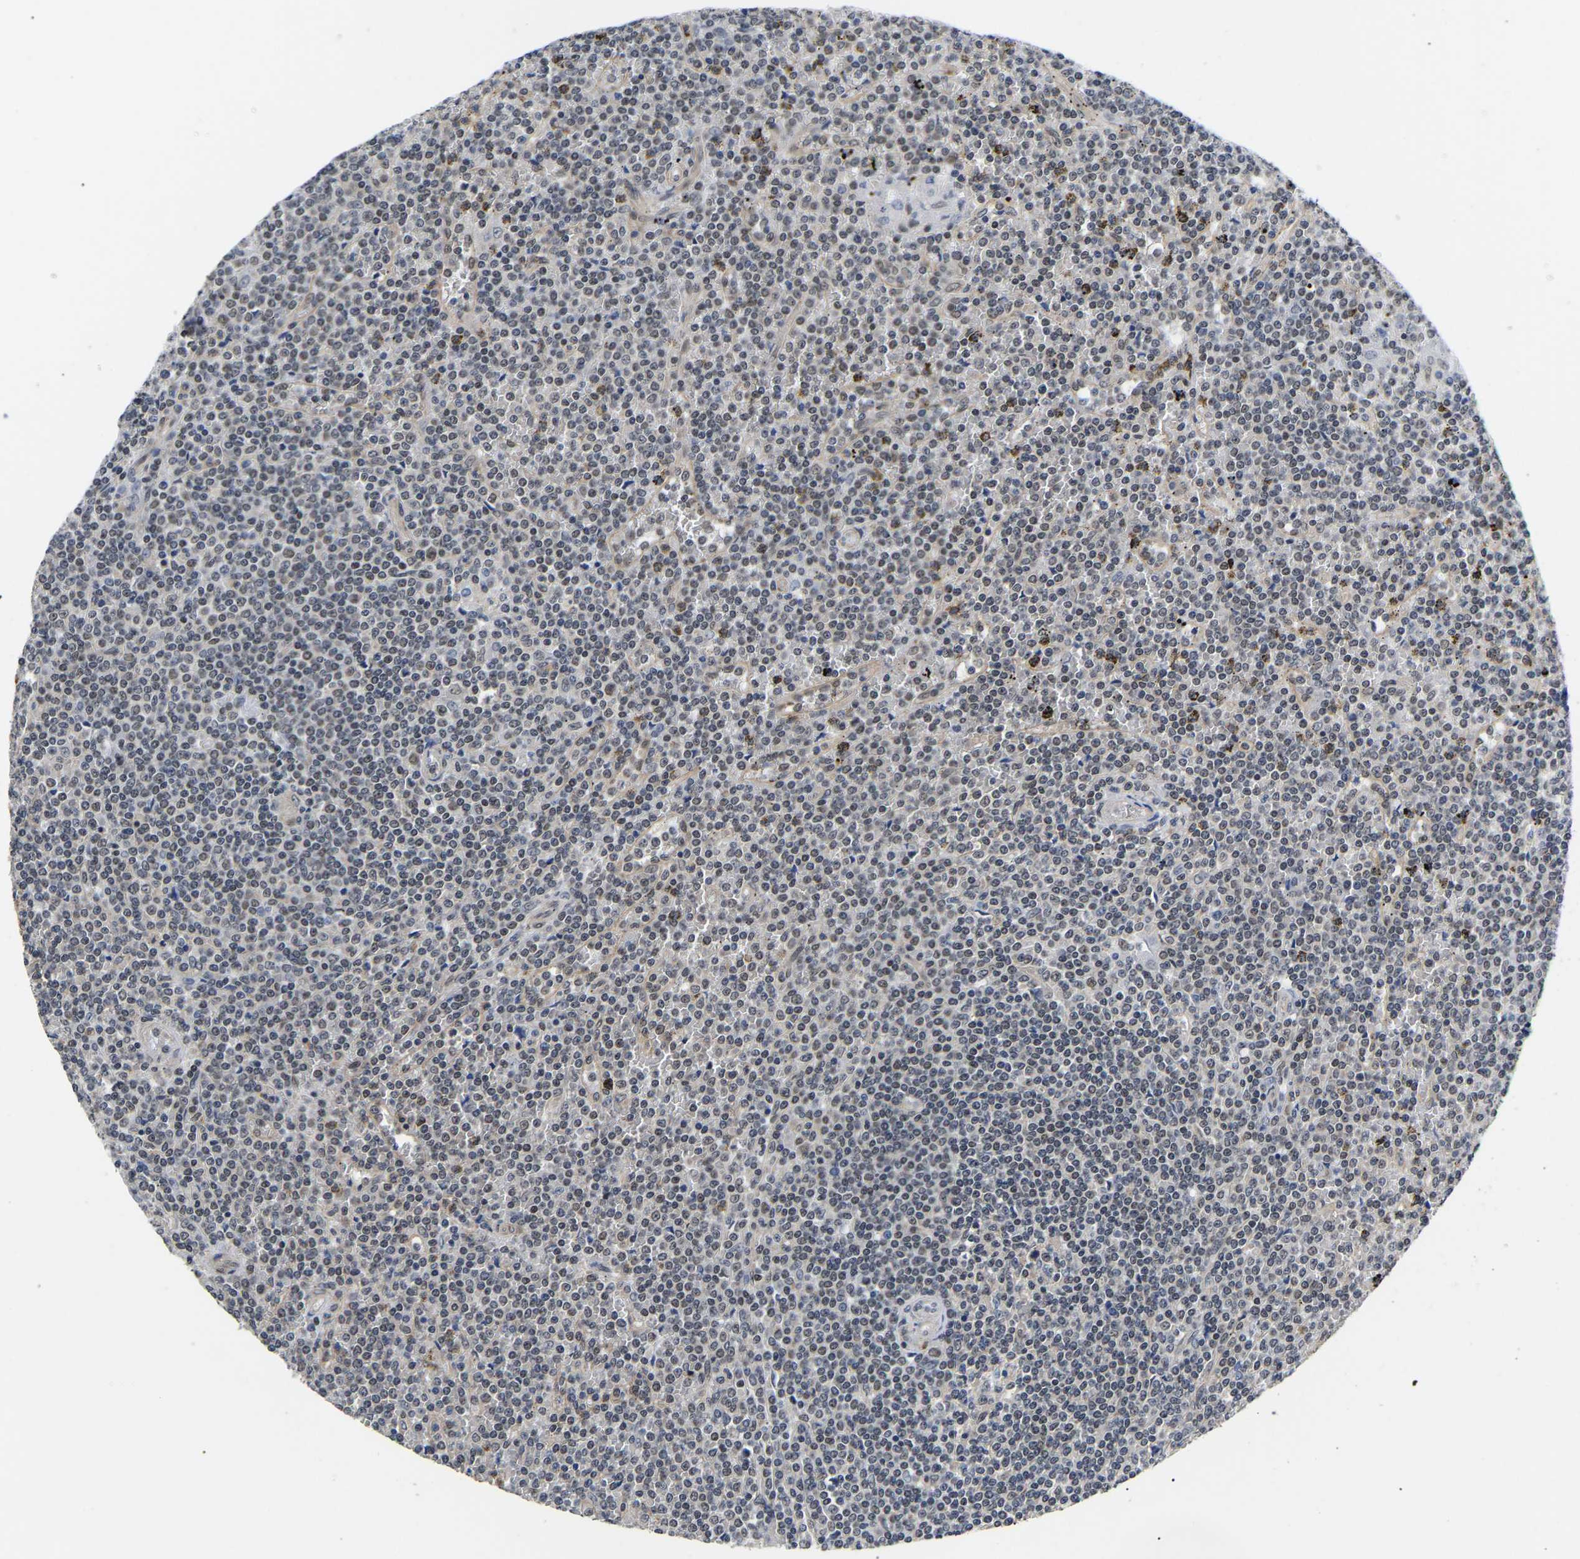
{"staining": {"intensity": "weak", "quantity": "<25%", "location": "nuclear"}, "tissue": "lymphoma", "cell_type": "Tumor cells", "image_type": "cancer", "snomed": [{"axis": "morphology", "description": "Malignant lymphoma, non-Hodgkin's type, Low grade"}, {"axis": "topography", "description": "Spleen"}], "caption": "Protein analysis of malignant lymphoma, non-Hodgkin's type (low-grade) exhibits no significant expression in tumor cells. Nuclei are stained in blue.", "gene": "METTL16", "patient": {"sex": "female", "age": 19}}